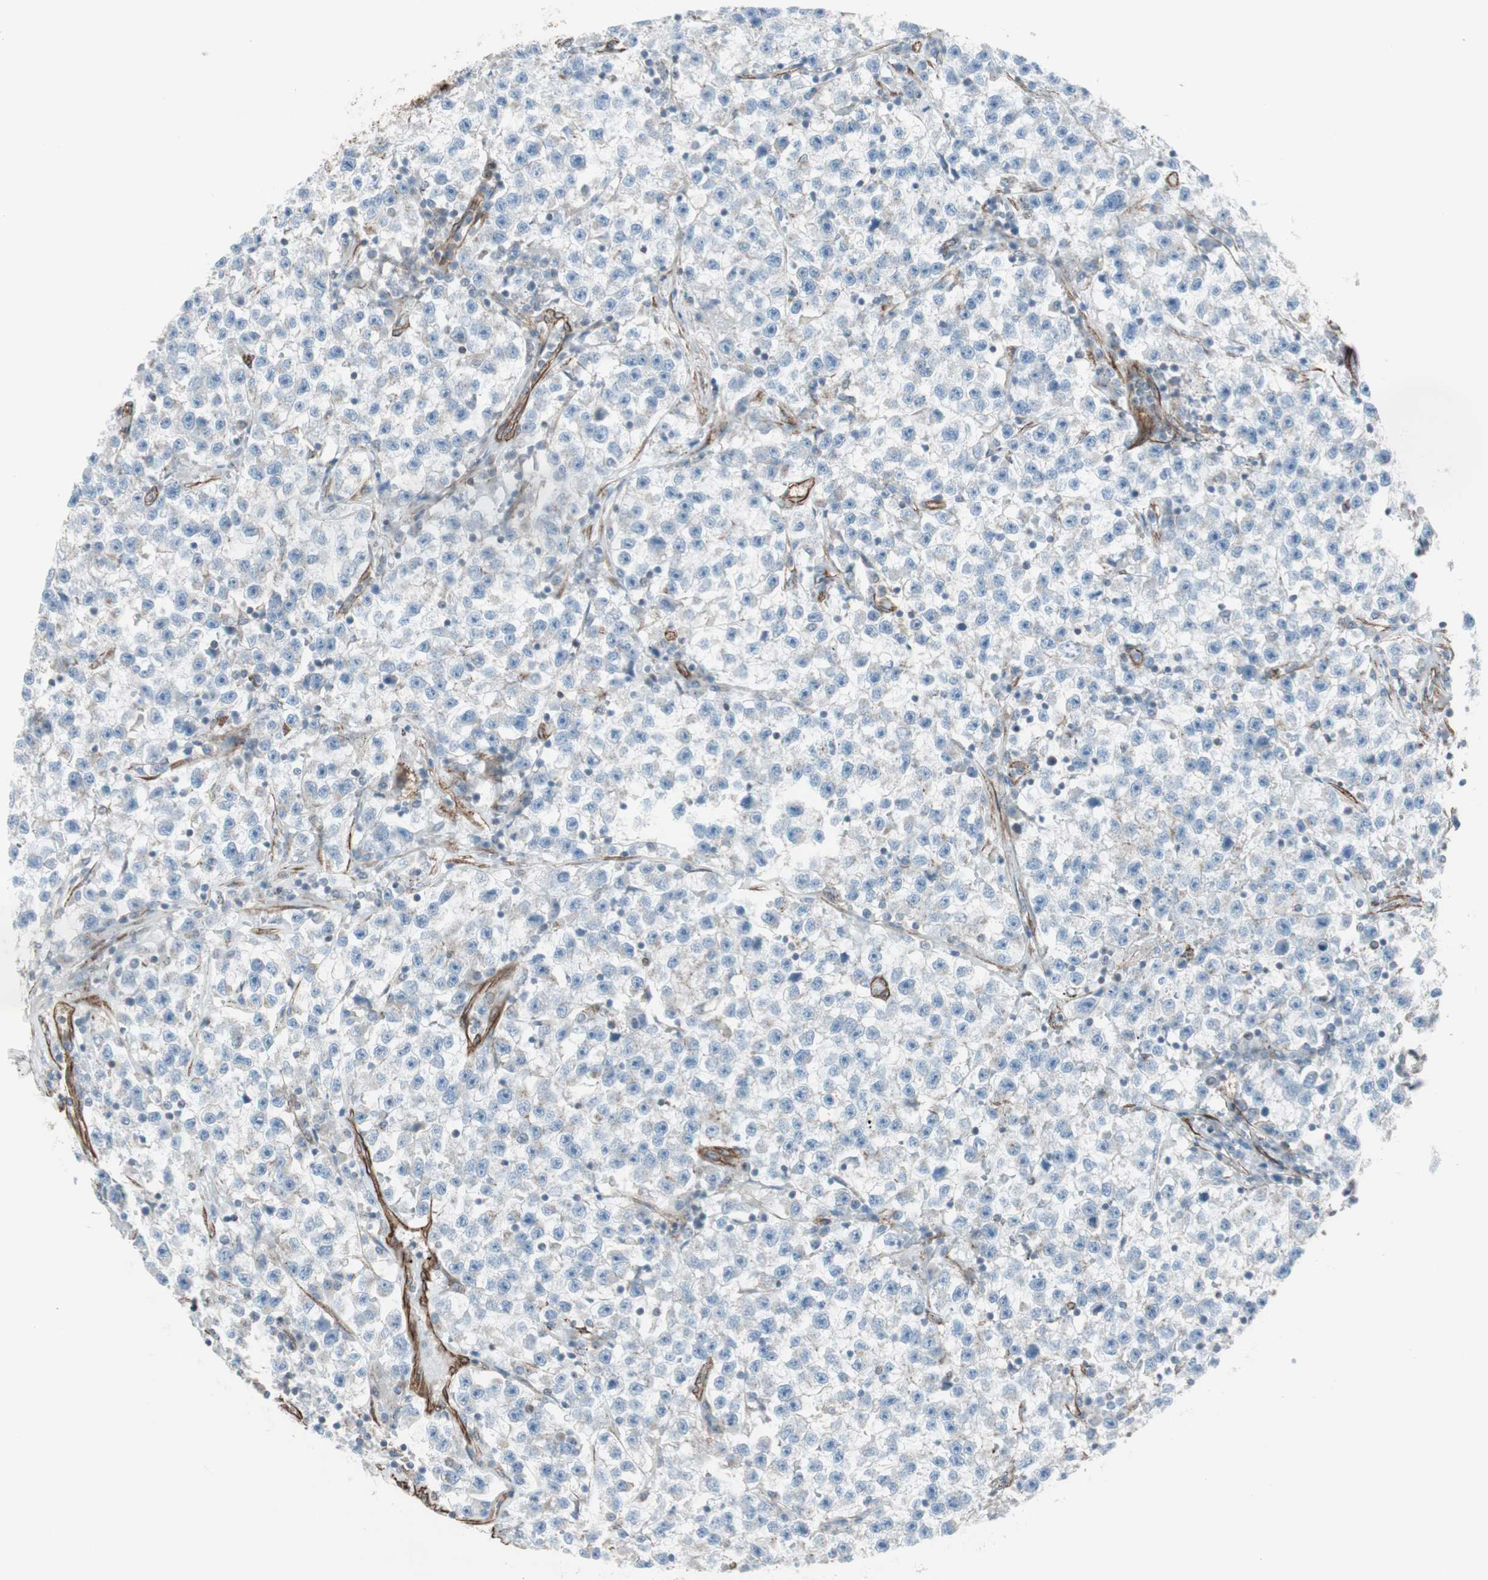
{"staining": {"intensity": "negative", "quantity": "none", "location": "none"}, "tissue": "testis cancer", "cell_type": "Tumor cells", "image_type": "cancer", "snomed": [{"axis": "morphology", "description": "Seminoma, NOS"}, {"axis": "topography", "description": "Testis"}], "caption": "IHC histopathology image of human seminoma (testis) stained for a protein (brown), which reveals no positivity in tumor cells. Nuclei are stained in blue.", "gene": "TCTA", "patient": {"sex": "male", "age": 22}}